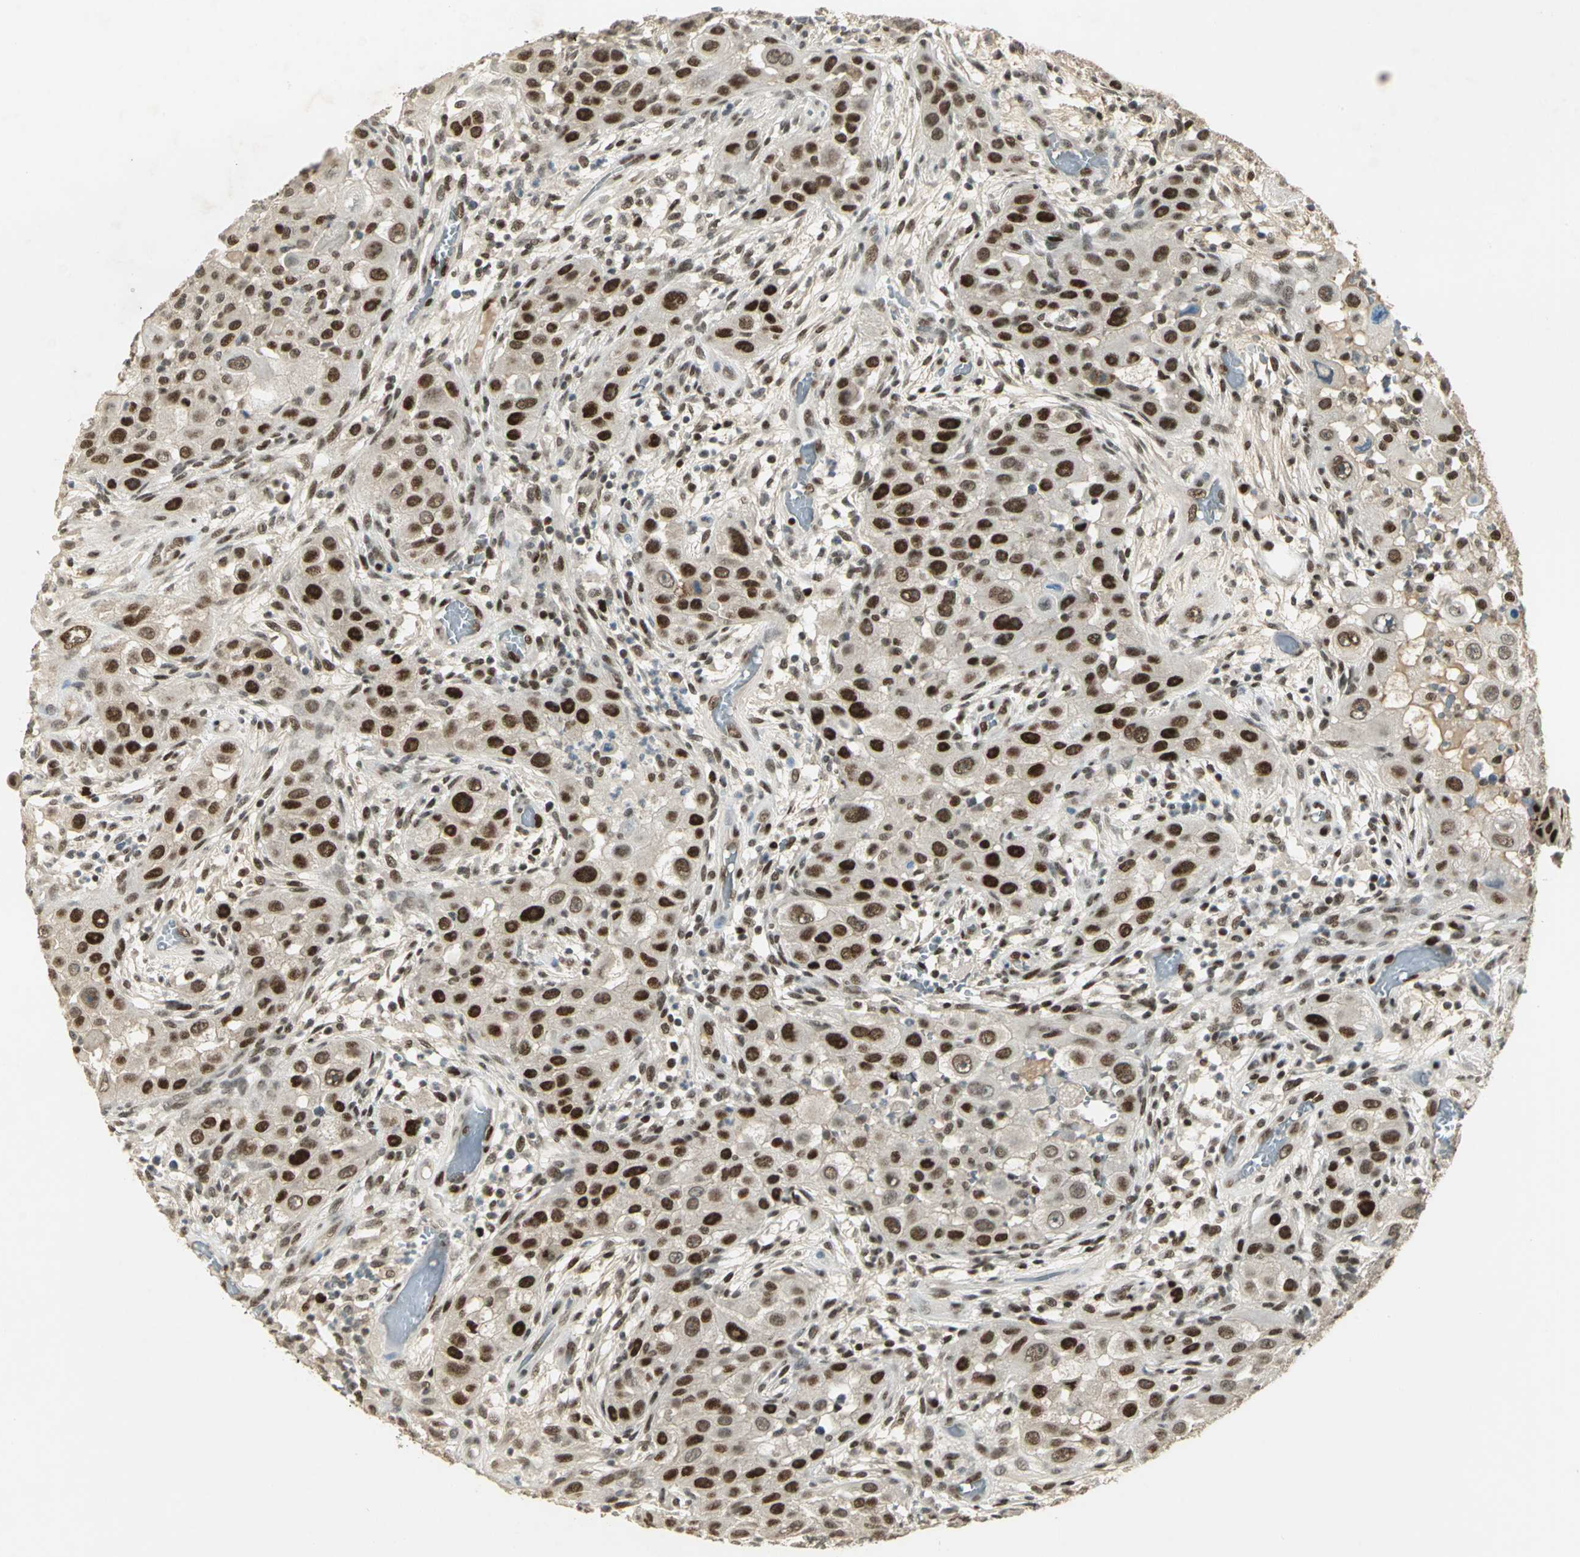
{"staining": {"intensity": "strong", "quantity": ">75%", "location": "nuclear"}, "tissue": "head and neck cancer", "cell_type": "Tumor cells", "image_type": "cancer", "snomed": [{"axis": "morphology", "description": "Carcinoma, NOS"}, {"axis": "topography", "description": "Head-Neck"}], "caption": "Immunohistochemical staining of head and neck carcinoma reveals high levels of strong nuclear protein expression in approximately >75% of tumor cells.", "gene": "AK6", "patient": {"sex": "male", "age": 87}}